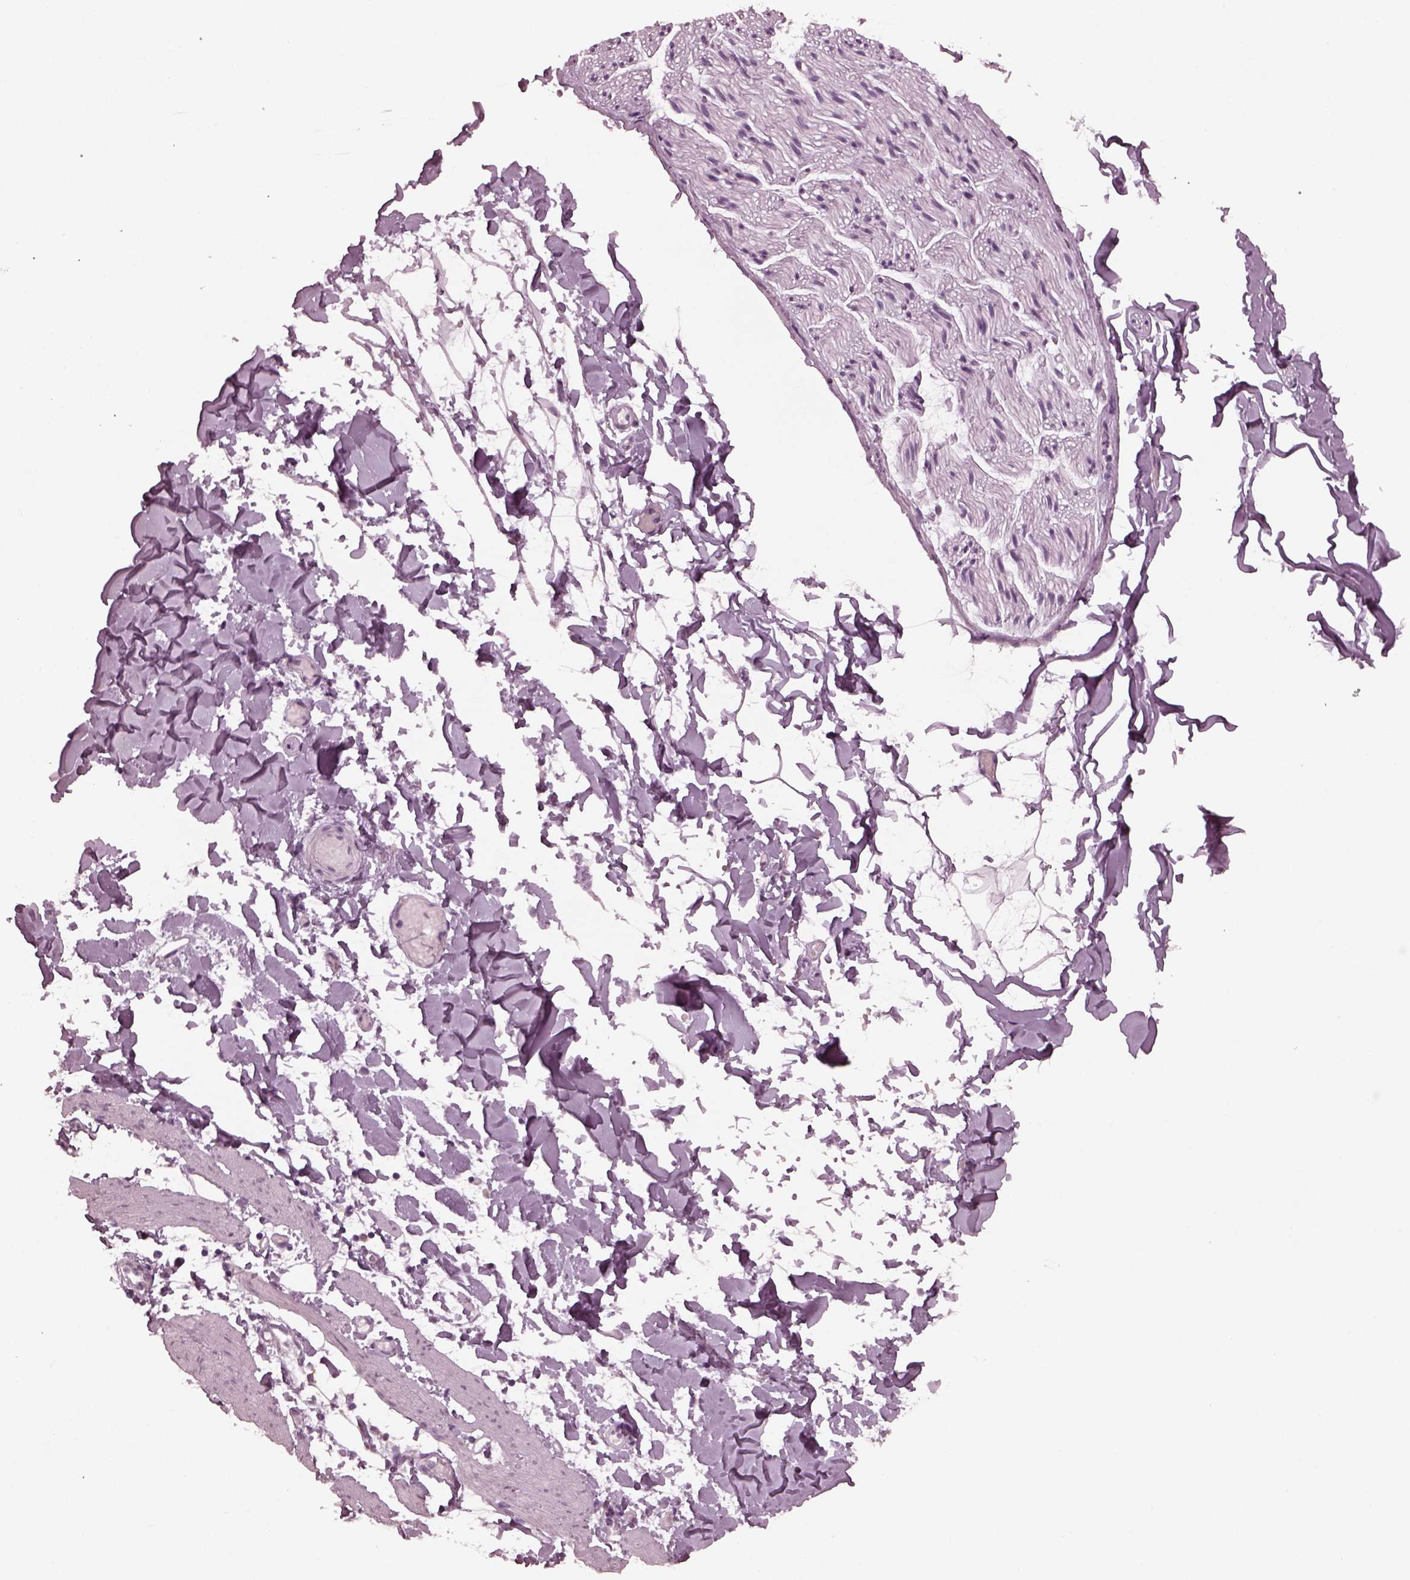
{"staining": {"intensity": "negative", "quantity": "none", "location": "none"}, "tissue": "adipose tissue", "cell_type": "Adipocytes", "image_type": "normal", "snomed": [{"axis": "morphology", "description": "Normal tissue, NOS"}, {"axis": "topography", "description": "Gallbladder"}, {"axis": "topography", "description": "Peripheral nerve tissue"}], "caption": "IHC photomicrograph of normal adipose tissue: human adipose tissue stained with DAB demonstrates no significant protein staining in adipocytes.", "gene": "CELSR3", "patient": {"sex": "female", "age": 45}}